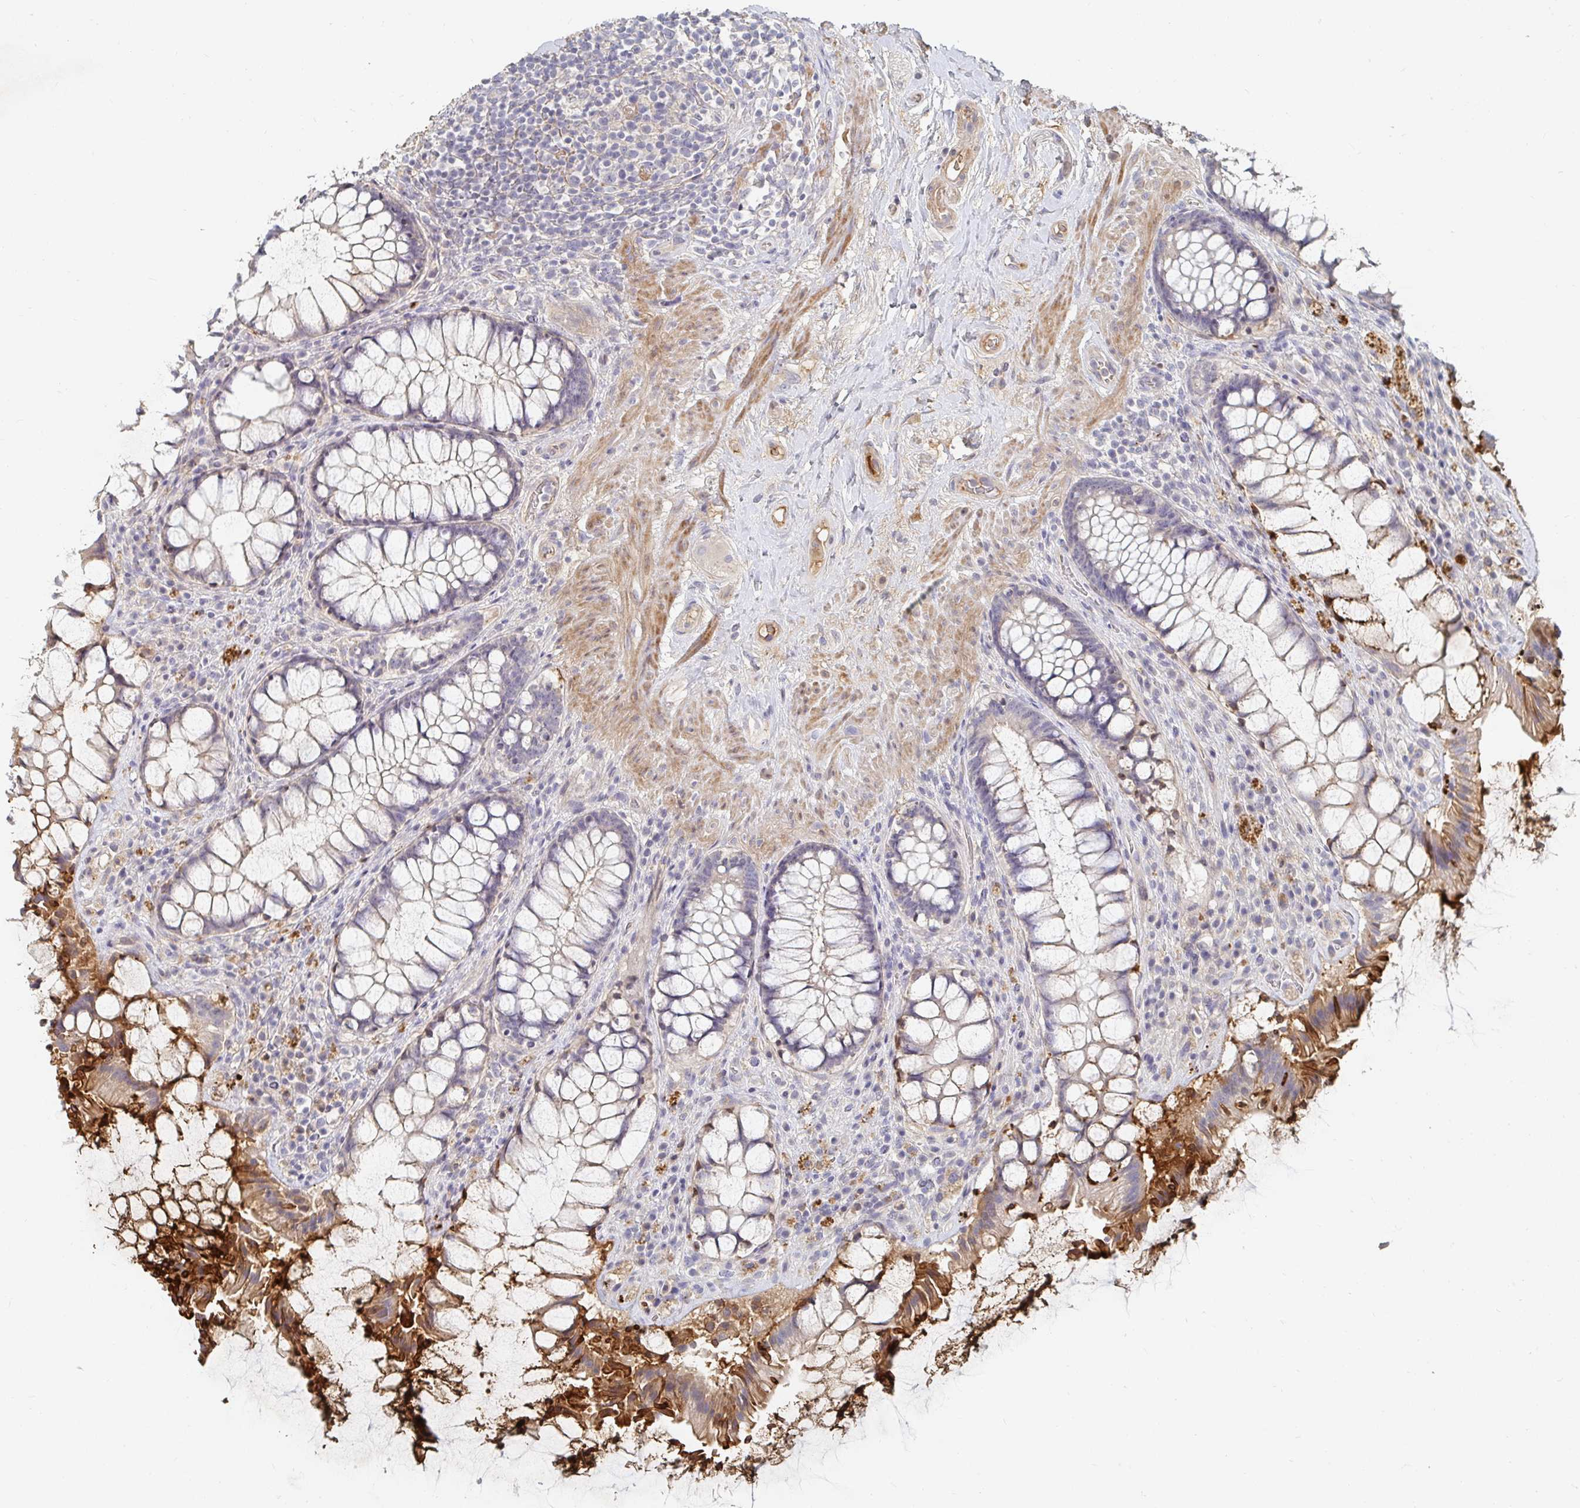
{"staining": {"intensity": "moderate", "quantity": "<25%", "location": "cytoplasmic/membranous"}, "tissue": "rectum", "cell_type": "Glandular cells", "image_type": "normal", "snomed": [{"axis": "morphology", "description": "Normal tissue, NOS"}, {"axis": "topography", "description": "Rectum"}], "caption": "Approximately <25% of glandular cells in normal rectum reveal moderate cytoplasmic/membranous protein positivity as visualized by brown immunohistochemical staining.", "gene": "NME9", "patient": {"sex": "female", "age": 58}}